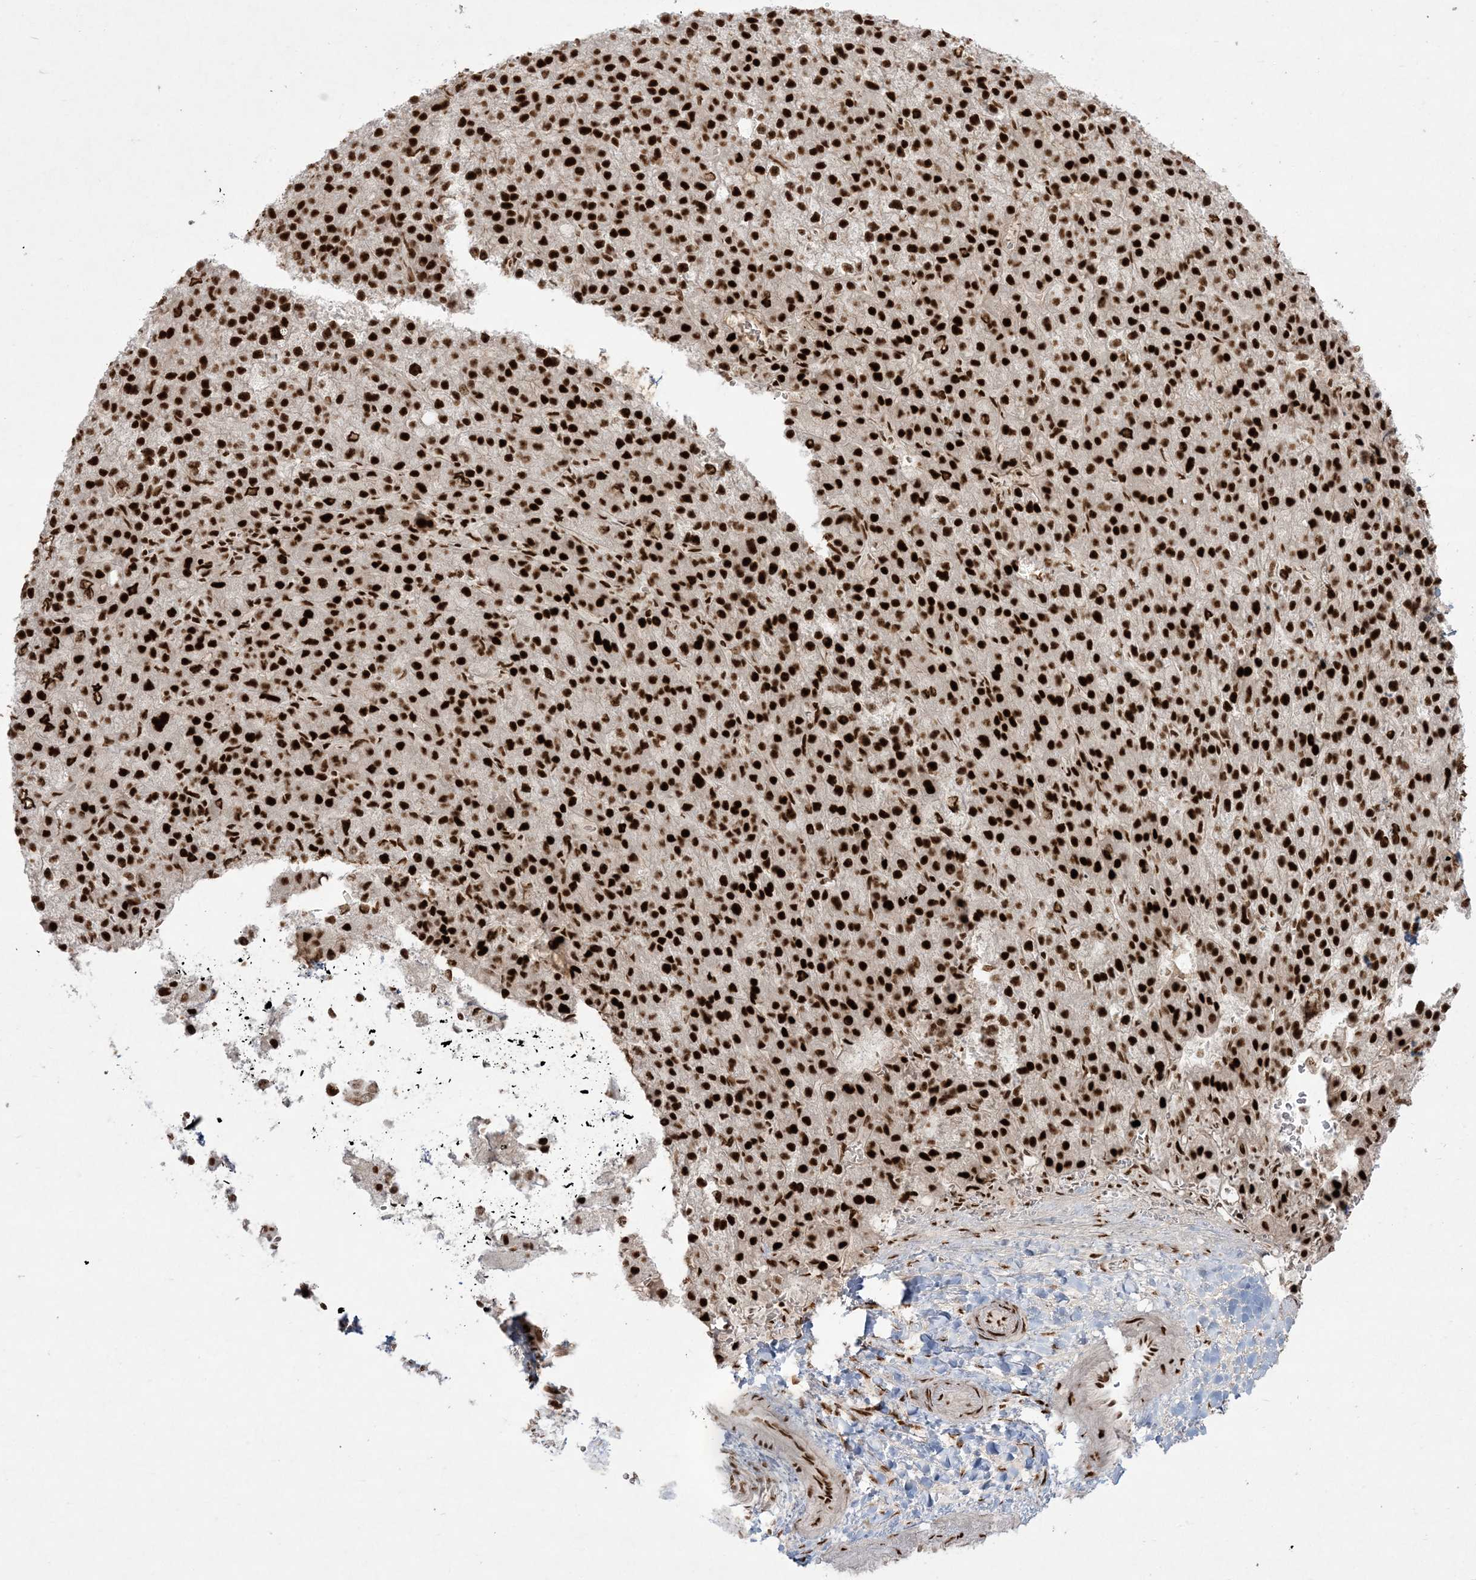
{"staining": {"intensity": "strong", "quantity": ">75%", "location": "nuclear"}, "tissue": "liver cancer", "cell_type": "Tumor cells", "image_type": "cancer", "snomed": [{"axis": "morphology", "description": "Carcinoma, Hepatocellular, NOS"}, {"axis": "topography", "description": "Liver"}], "caption": "Immunohistochemistry of liver hepatocellular carcinoma shows high levels of strong nuclear positivity in about >75% of tumor cells.", "gene": "RBM10", "patient": {"sex": "female", "age": 58}}